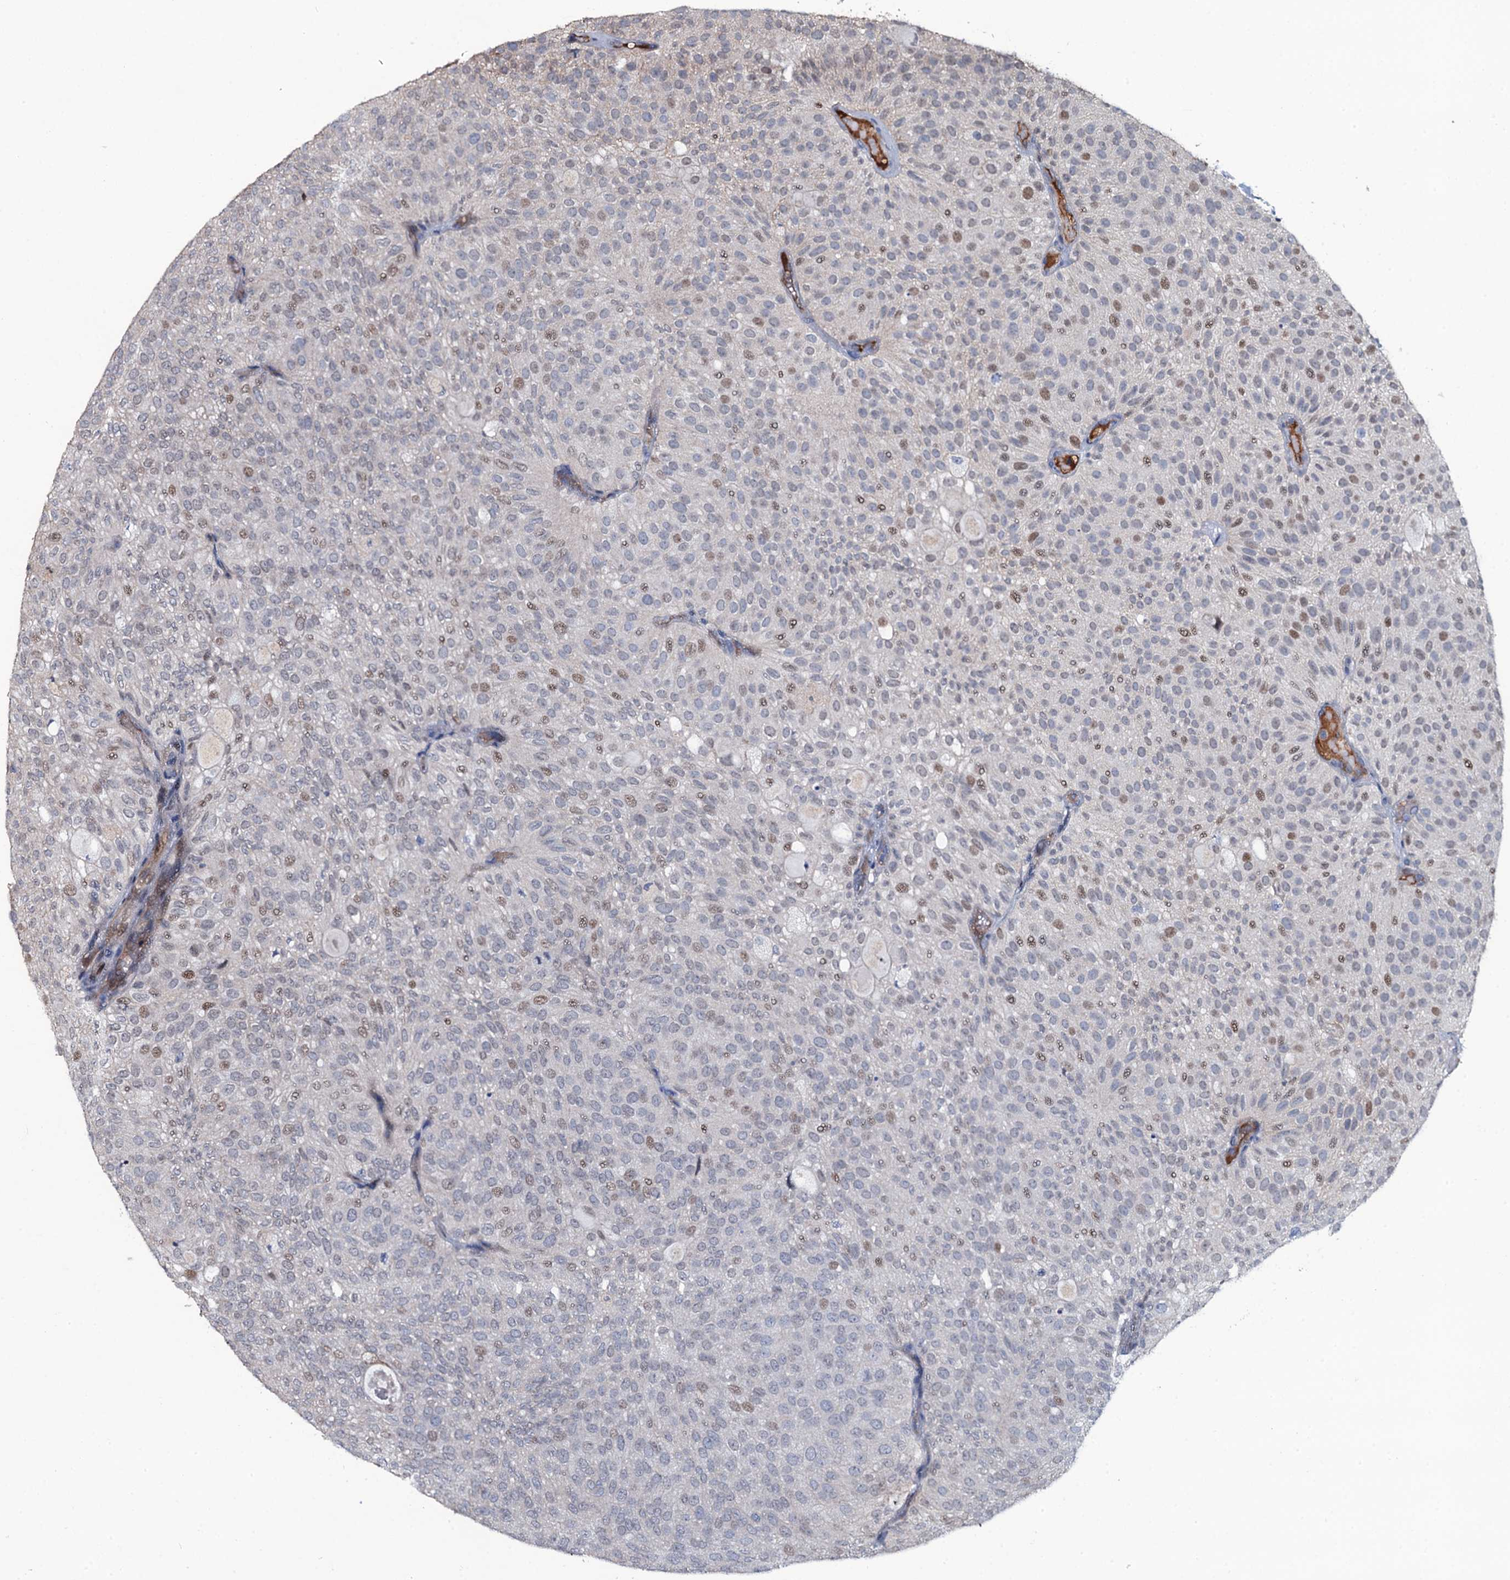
{"staining": {"intensity": "moderate", "quantity": "<25%", "location": "nuclear"}, "tissue": "urothelial cancer", "cell_type": "Tumor cells", "image_type": "cancer", "snomed": [{"axis": "morphology", "description": "Urothelial carcinoma, Low grade"}, {"axis": "topography", "description": "Urinary bladder"}], "caption": "A high-resolution micrograph shows immunohistochemistry staining of urothelial carcinoma (low-grade), which displays moderate nuclear expression in about <25% of tumor cells. The staining is performed using DAB brown chromogen to label protein expression. The nuclei are counter-stained blue using hematoxylin.", "gene": "LYG2", "patient": {"sex": "male", "age": 78}}